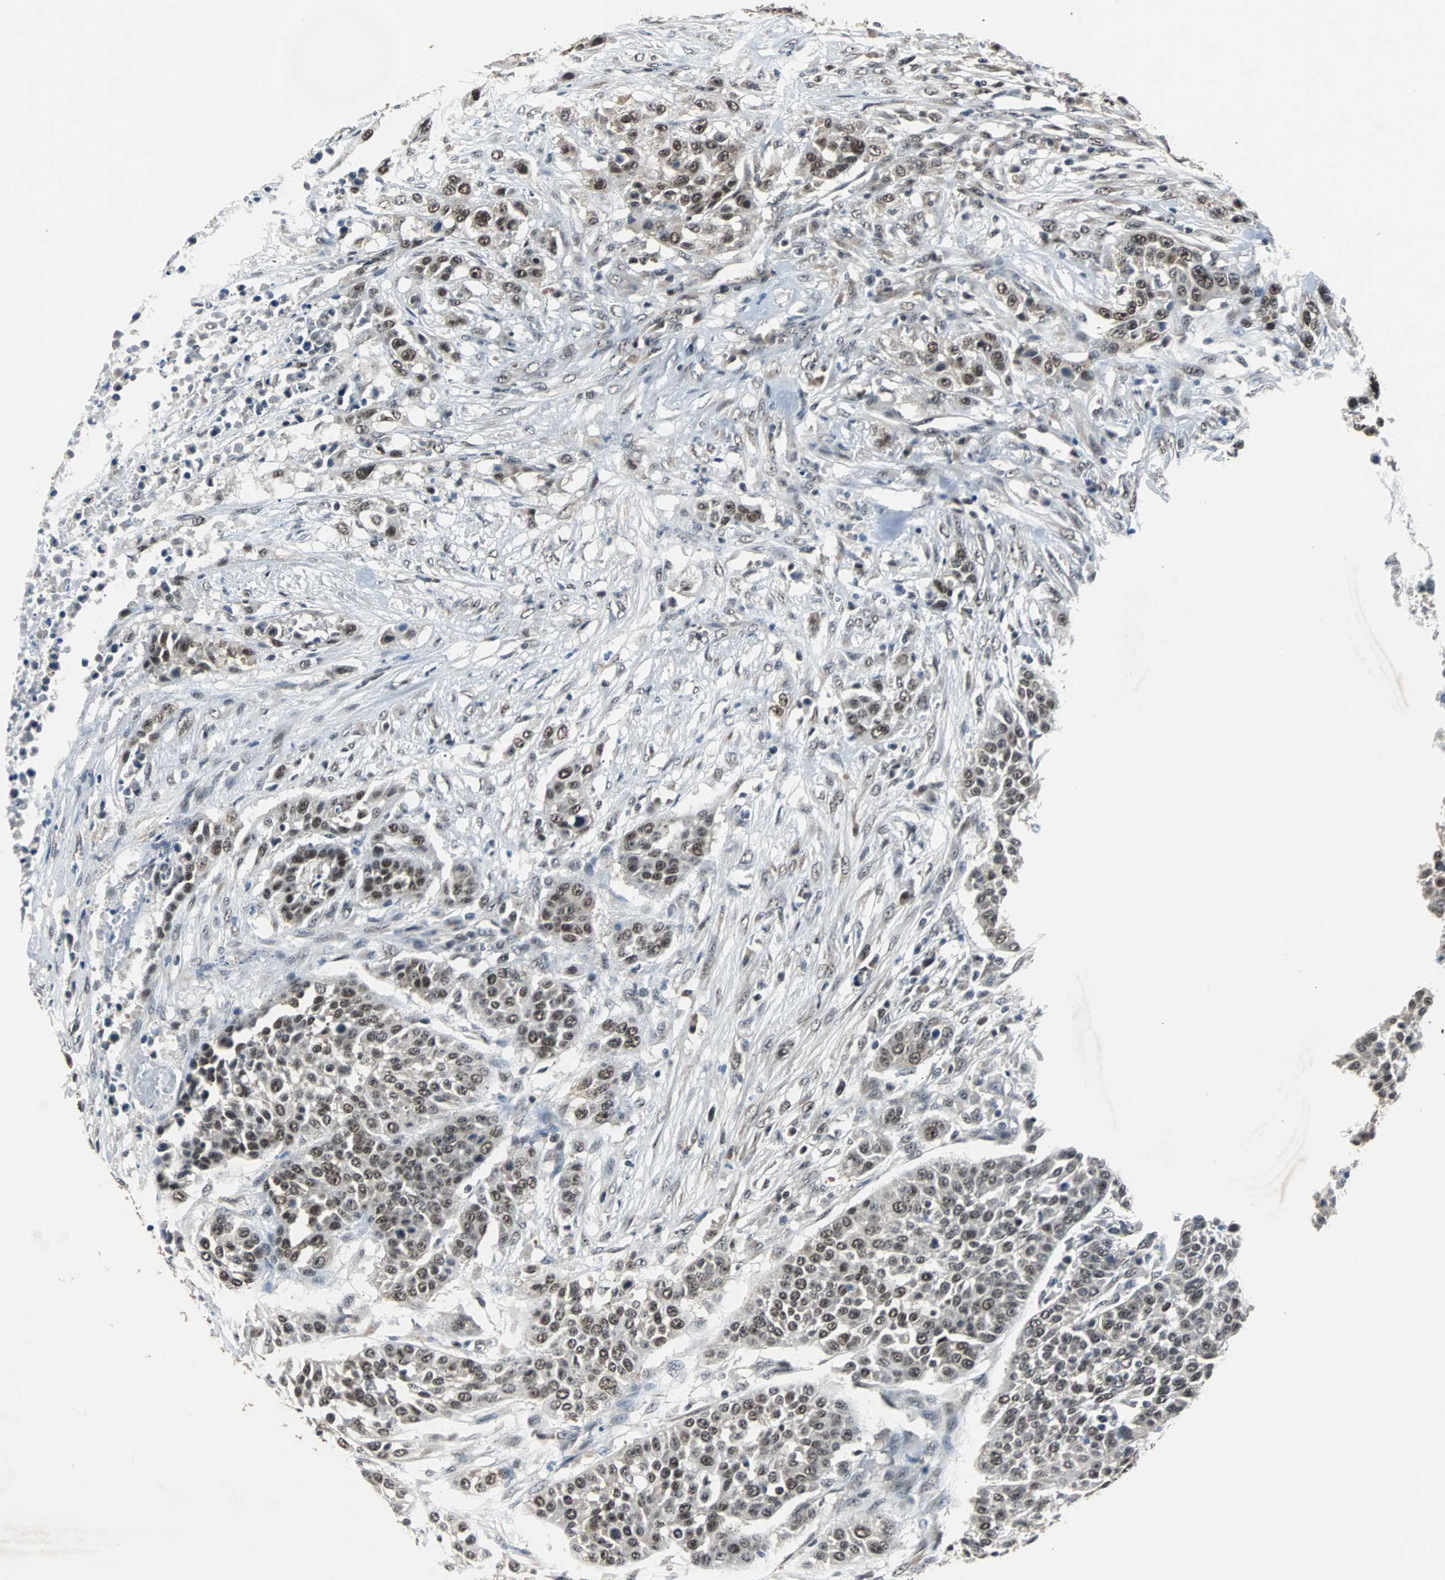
{"staining": {"intensity": "moderate", "quantity": "25%-75%", "location": "nuclear"}, "tissue": "urothelial cancer", "cell_type": "Tumor cells", "image_type": "cancer", "snomed": [{"axis": "morphology", "description": "Urothelial carcinoma, High grade"}, {"axis": "topography", "description": "Urinary bladder"}], "caption": "Protein staining reveals moderate nuclear expression in about 25%-75% of tumor cells in high-grade urothelial carcinoma.", "gene": "USP28", "patient": {"sex": "male", "age": 74}}